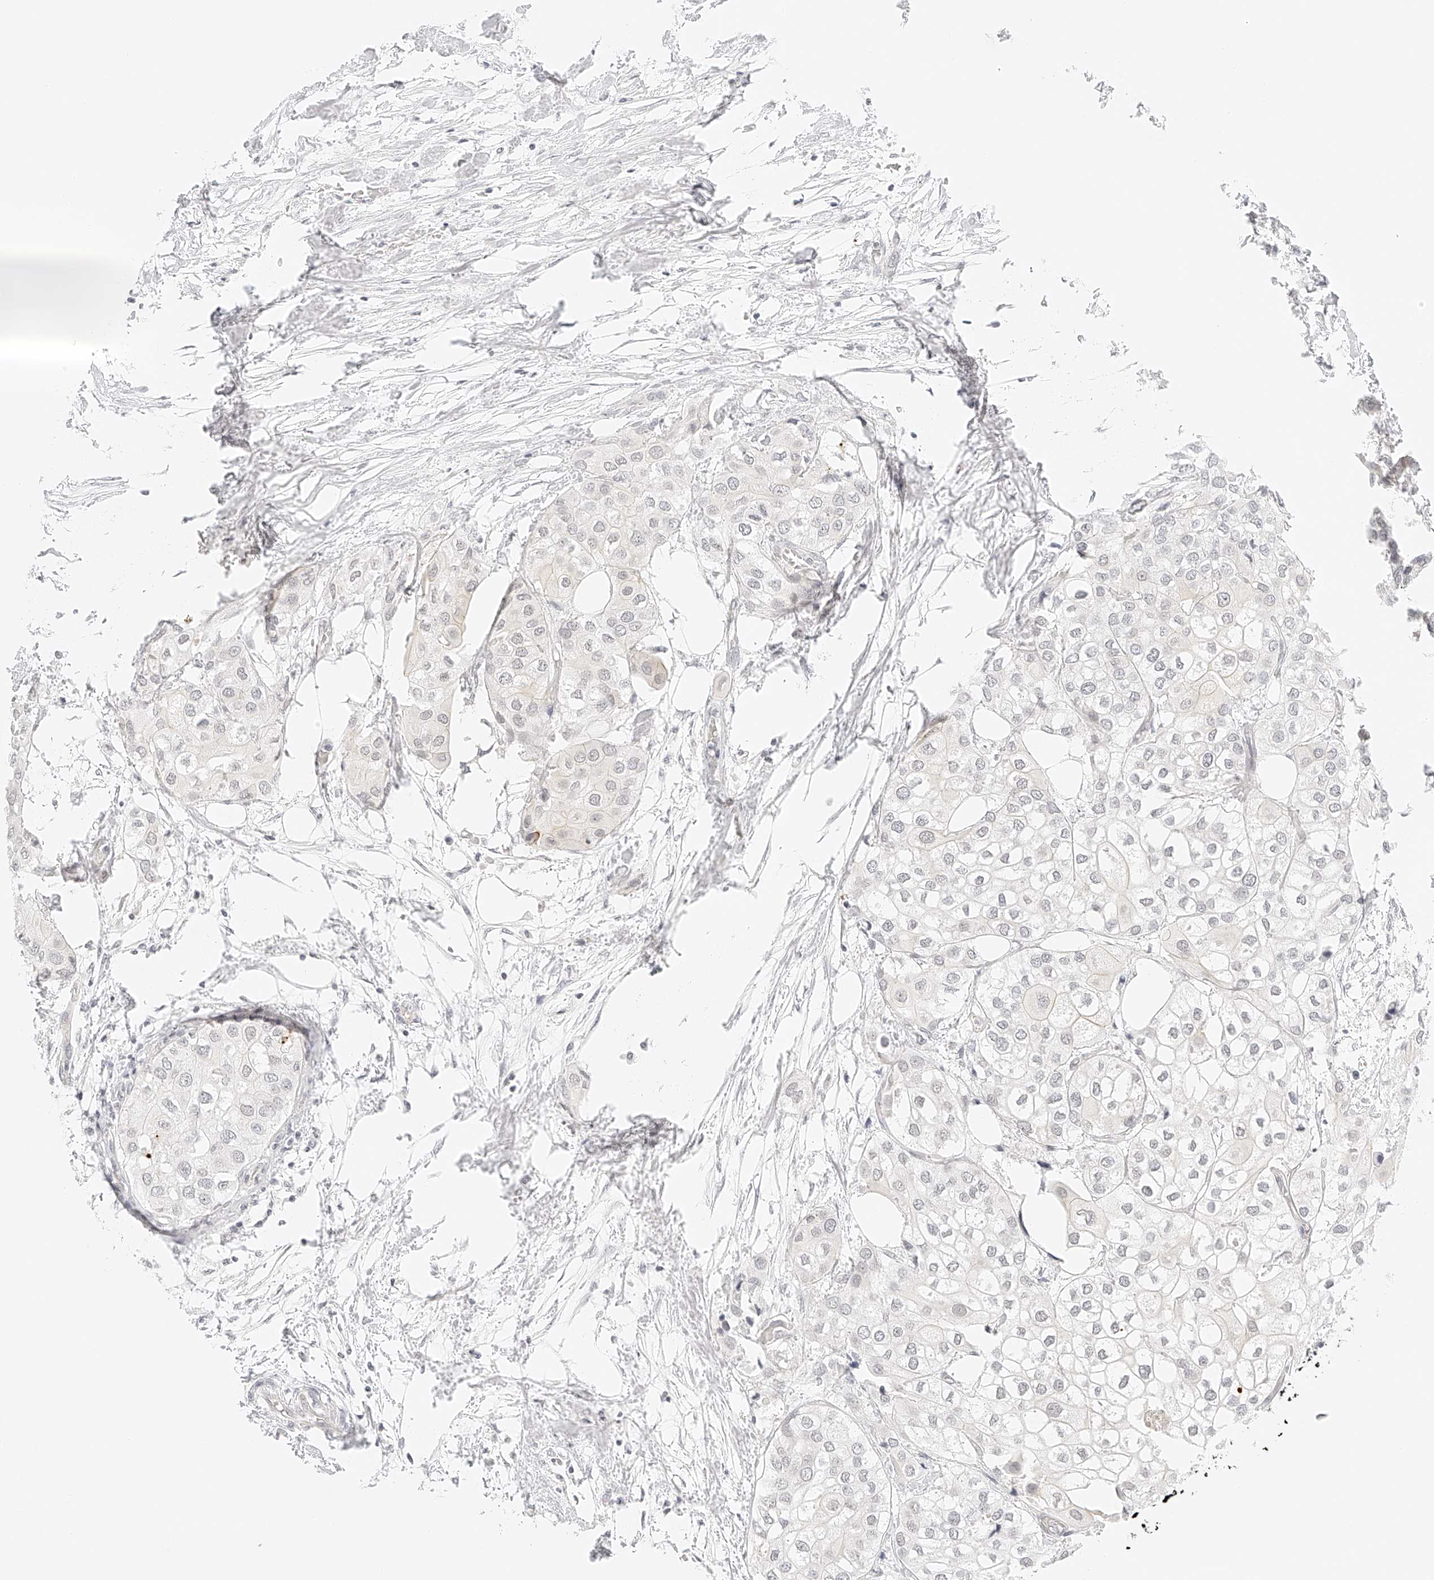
{"staining": {"intensity": "negative", "quantity": "none", "location": "none"}, "tissue": "urothelial cancer", "cell_type": "Tumor cells", "image_type": "cancer", "snomed": [{"axis": "morphology", "description": "Urothelial carcinoma, High grade"}, {"axis": "topography", "description": "Urinary bladder"}], "caption": "There is no significant staining in tumor cells of urothelial cancer.", "gene": "ZFP69", "patient": {"sex": "male", "age": 64}}